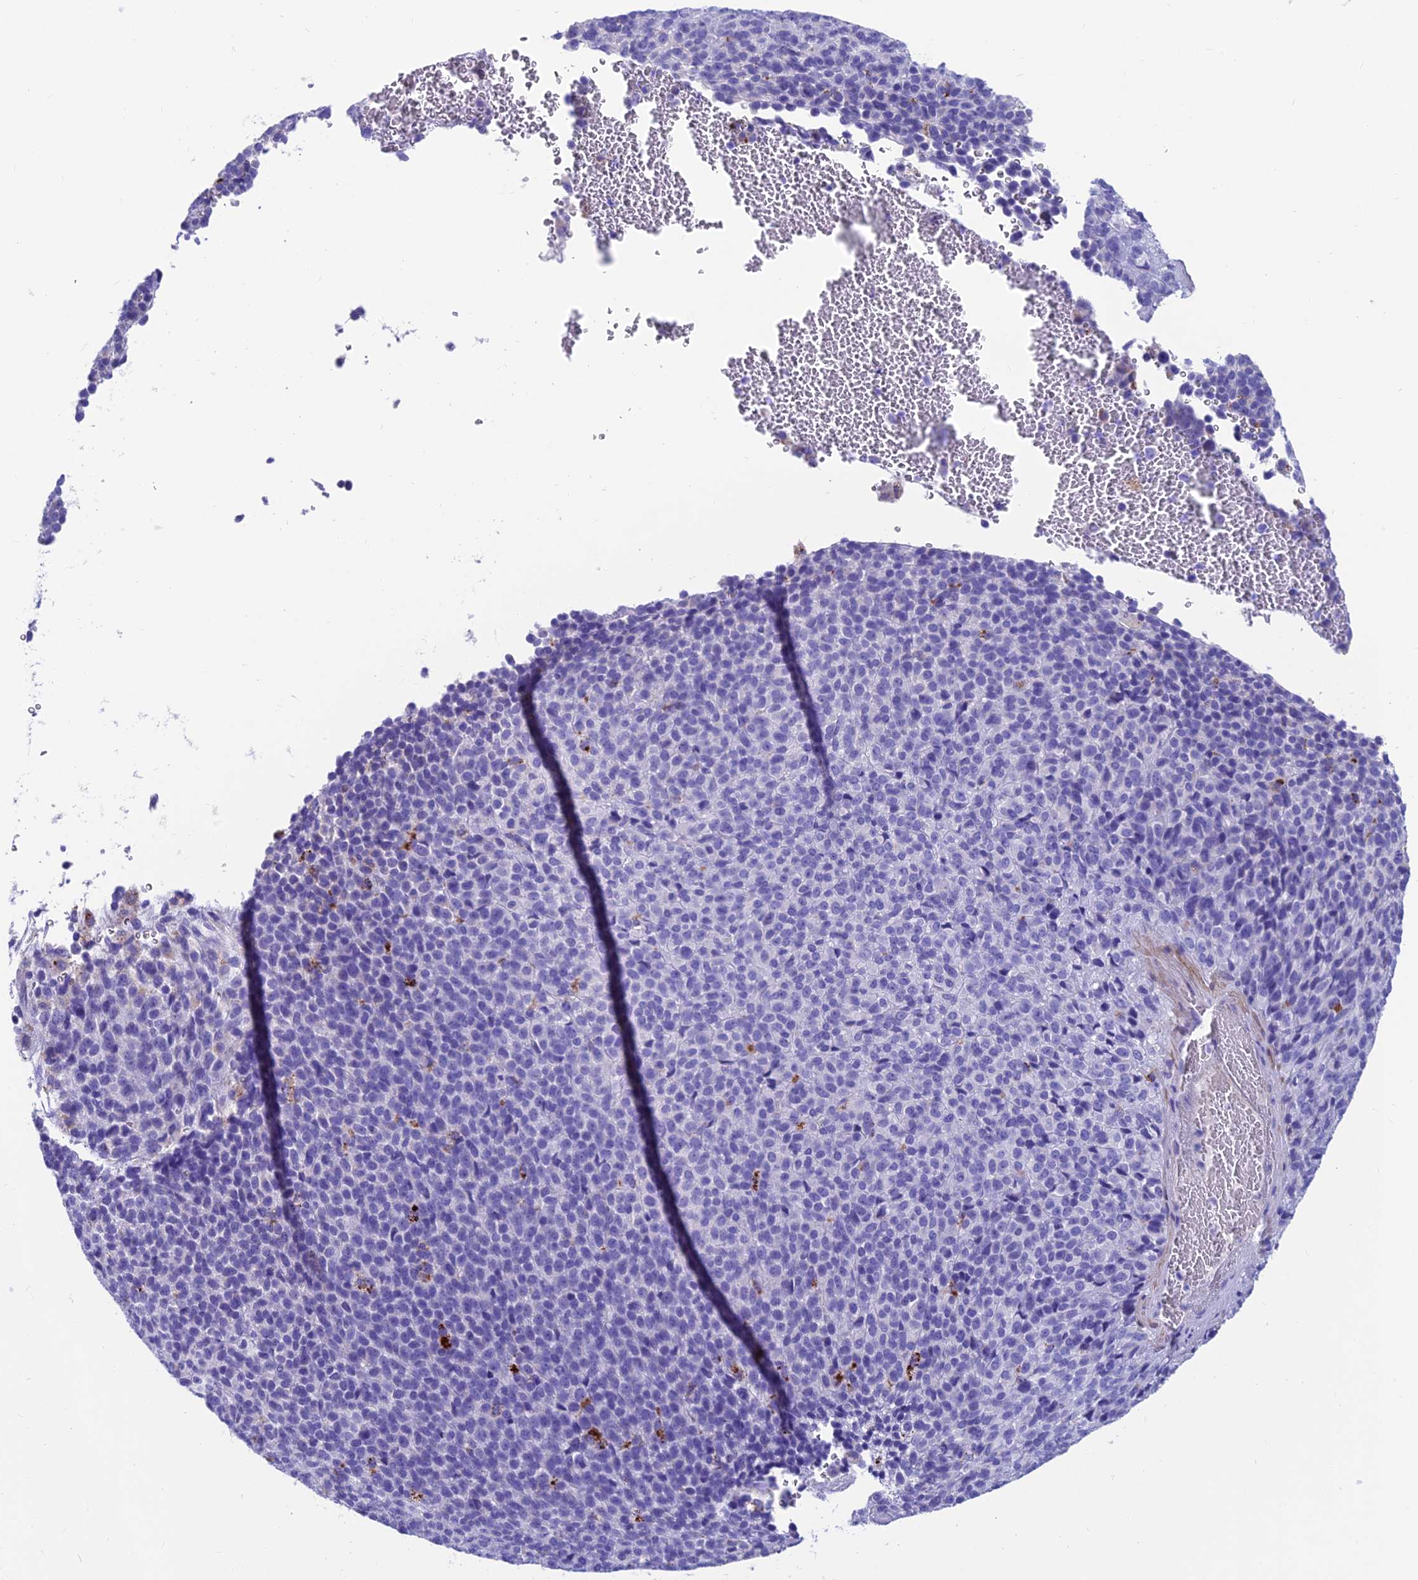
{"staining": {"intensity": "negative", "quantity": "none", "location": "none"}, "tissue": "melanoma", "cell_type": "Tumor cells", "image_type": "cancer", "snomed": [{"axis": "morphology", "description": "Malignant melanoma, Metastatic site"}, {"axis": "topography", "description": "Brain"}], "caption": "Histopathology image shows no protein positivity in tumor cells of melanoma tissue.", "gene": "GNG11", "patient": {"sex": "female", "age": 56}}